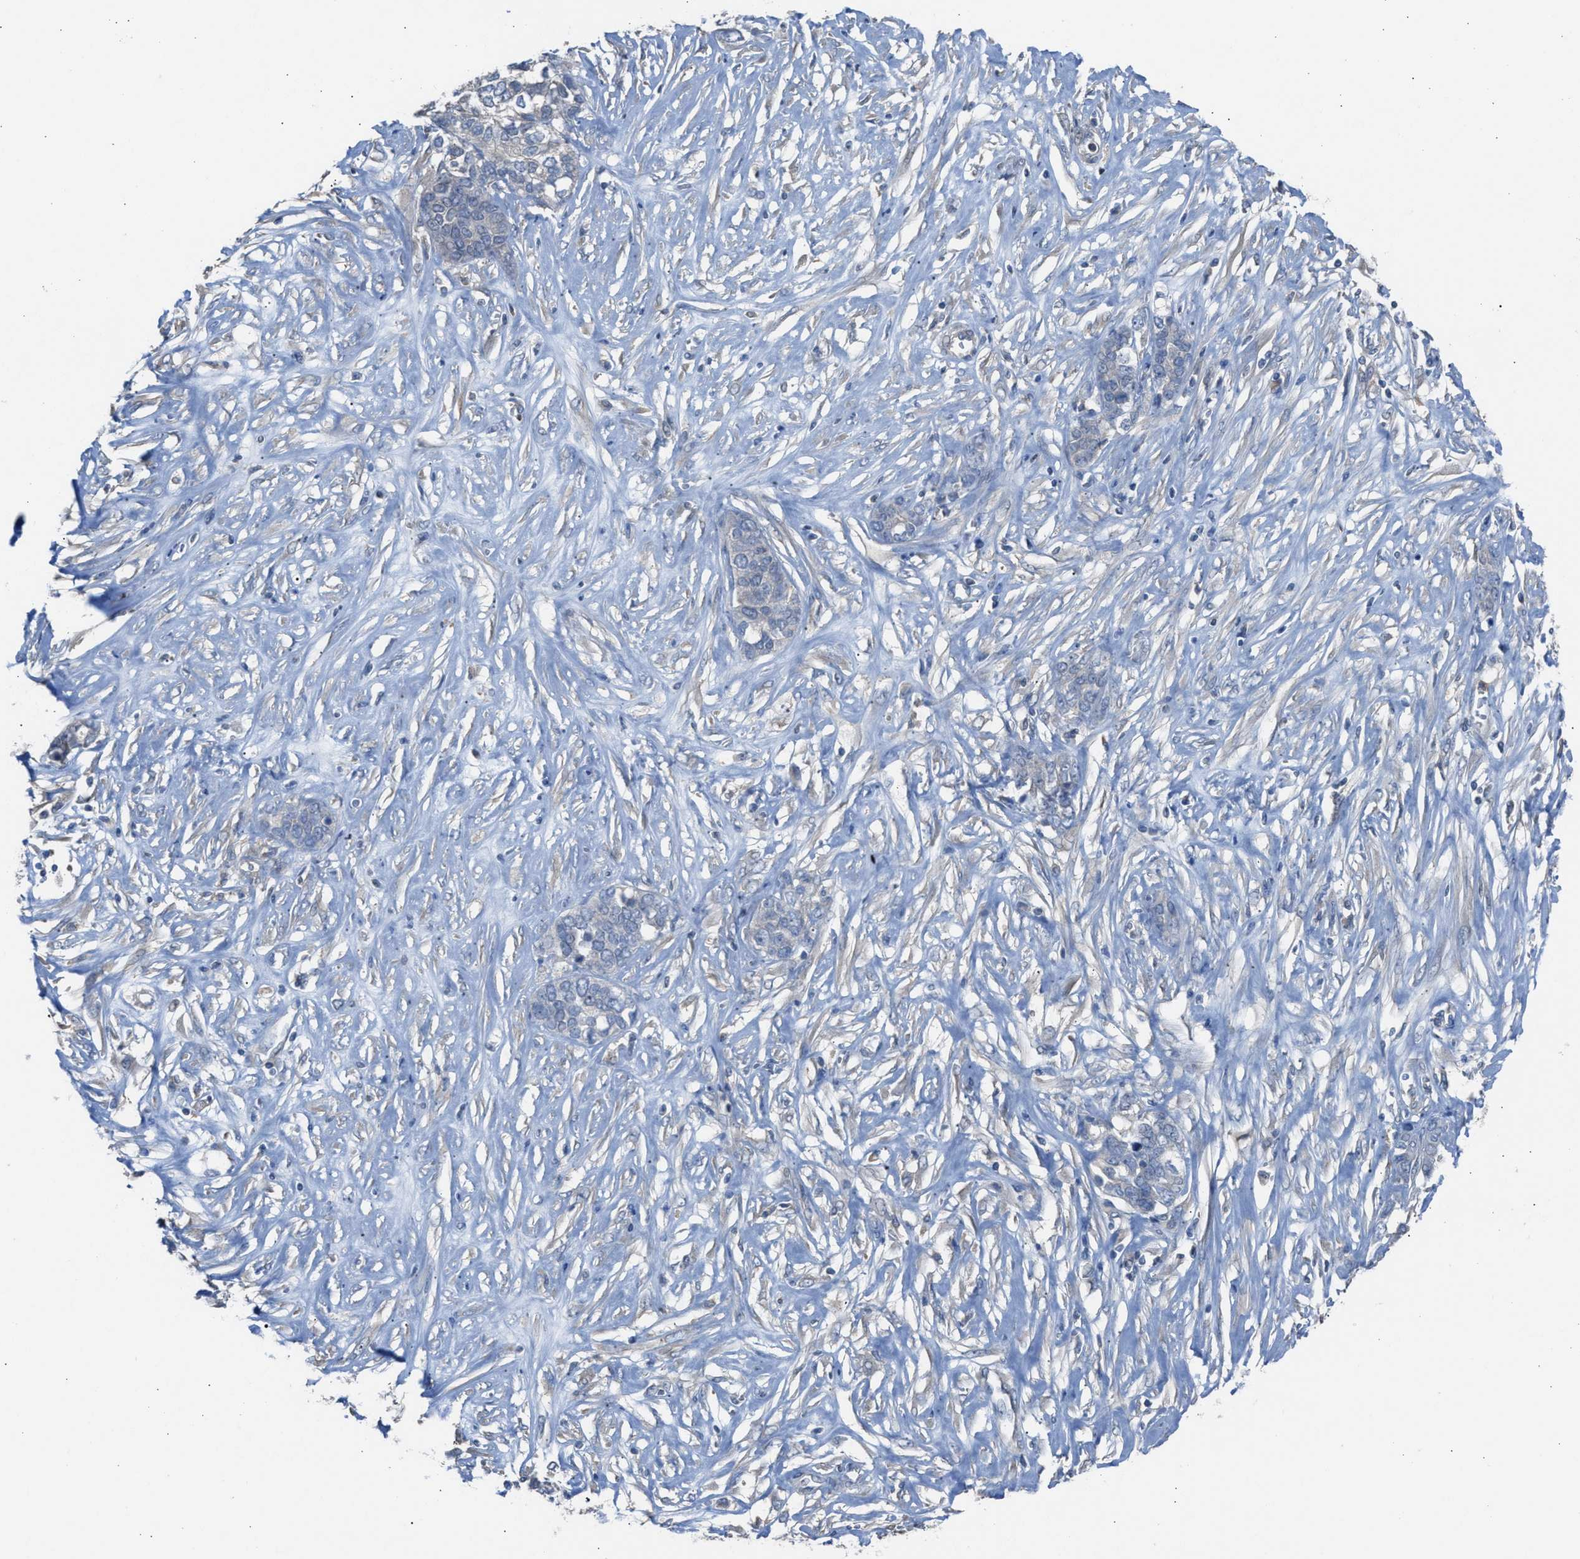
{"staining": {"intensity": "negative", "quantity": "none", "location": "none"}, "tissue": "ovarian cancer", "cell_type": "Tumor cells", "image_type": "cancer", "snomed": [{"axis": "morphology", "description": "Cystadenocarcinoma, serous, NOS"}, {"axis": "topography", "description": "Ovary"}], "caption": "DAB (3,3'-diaminobenzidine) immunohistochemical staining of human serous cystadenocarcinoma (ovarian) exhibits no significant positivity in tumor cells.", "gene": "NQO2", "patient": {"sex": "female", "age": 44}}